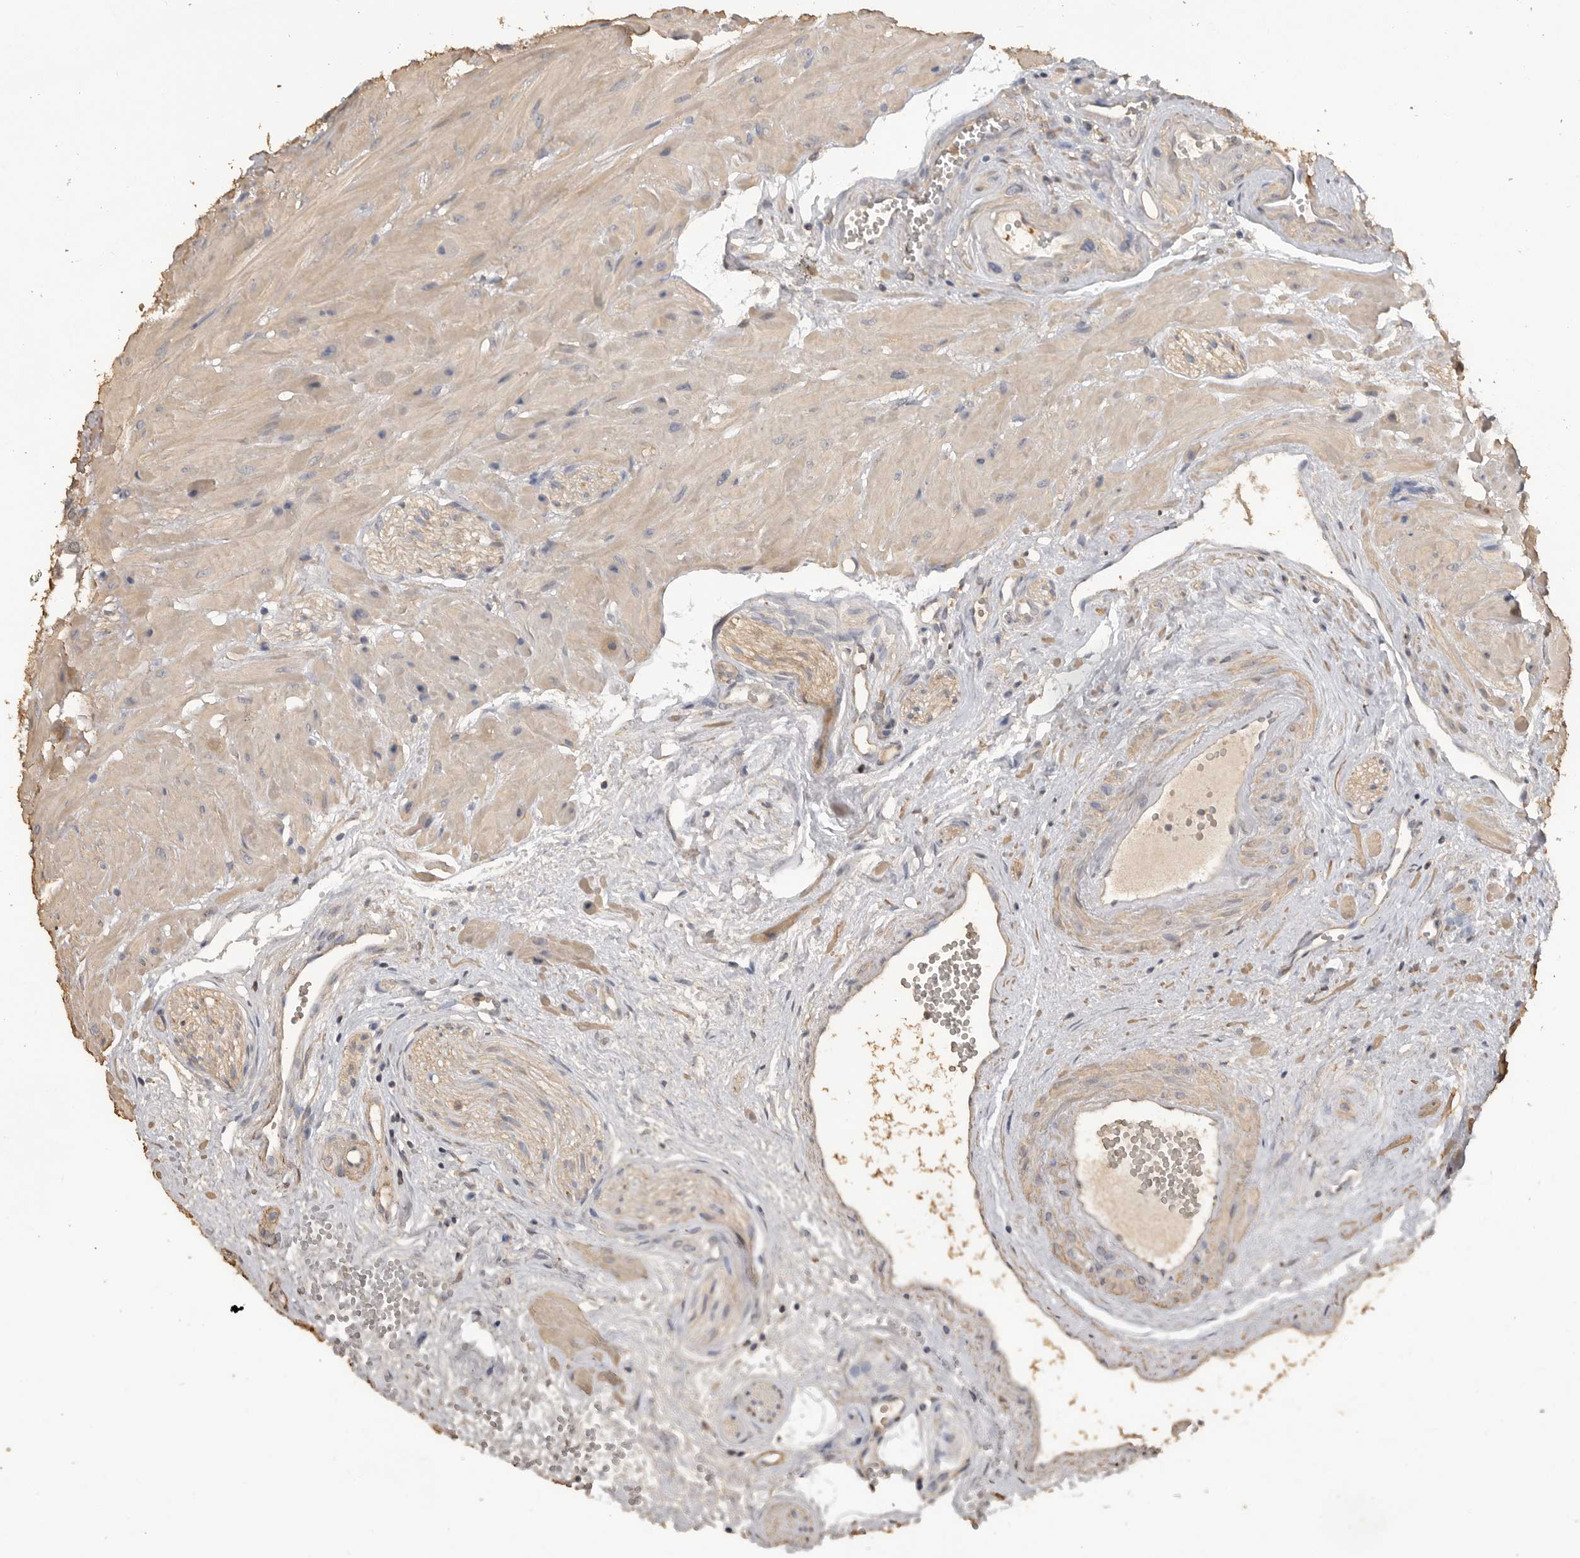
{"staining": {"intensity": "weak", "quantity": ">75%", "location": "cytoplasmic/membranous,nuclear"}, "tissue": "seminal vesicle", "cell_type": "Glandular cells", "image_type": "normal", "snomed": [{"axis": "morphology", "description": "Normal tissue, NOS"}, {"axis": "topography", "description": "Prostate"}, {"axis": "topography", "description": "Seminal veicle"}], "caption": "The image exhibits immunohistochemical staining of unremarkable seminal vesicle. There is weak cytoplasmic/membranous,nuclear expression is appreciated in approximately >75% of glandular cells. Ihc stains the protein in brown and the nuclei are stained blue.", "gene": "MAP2K1", "patient": {"sex": "male", "age": 51}}